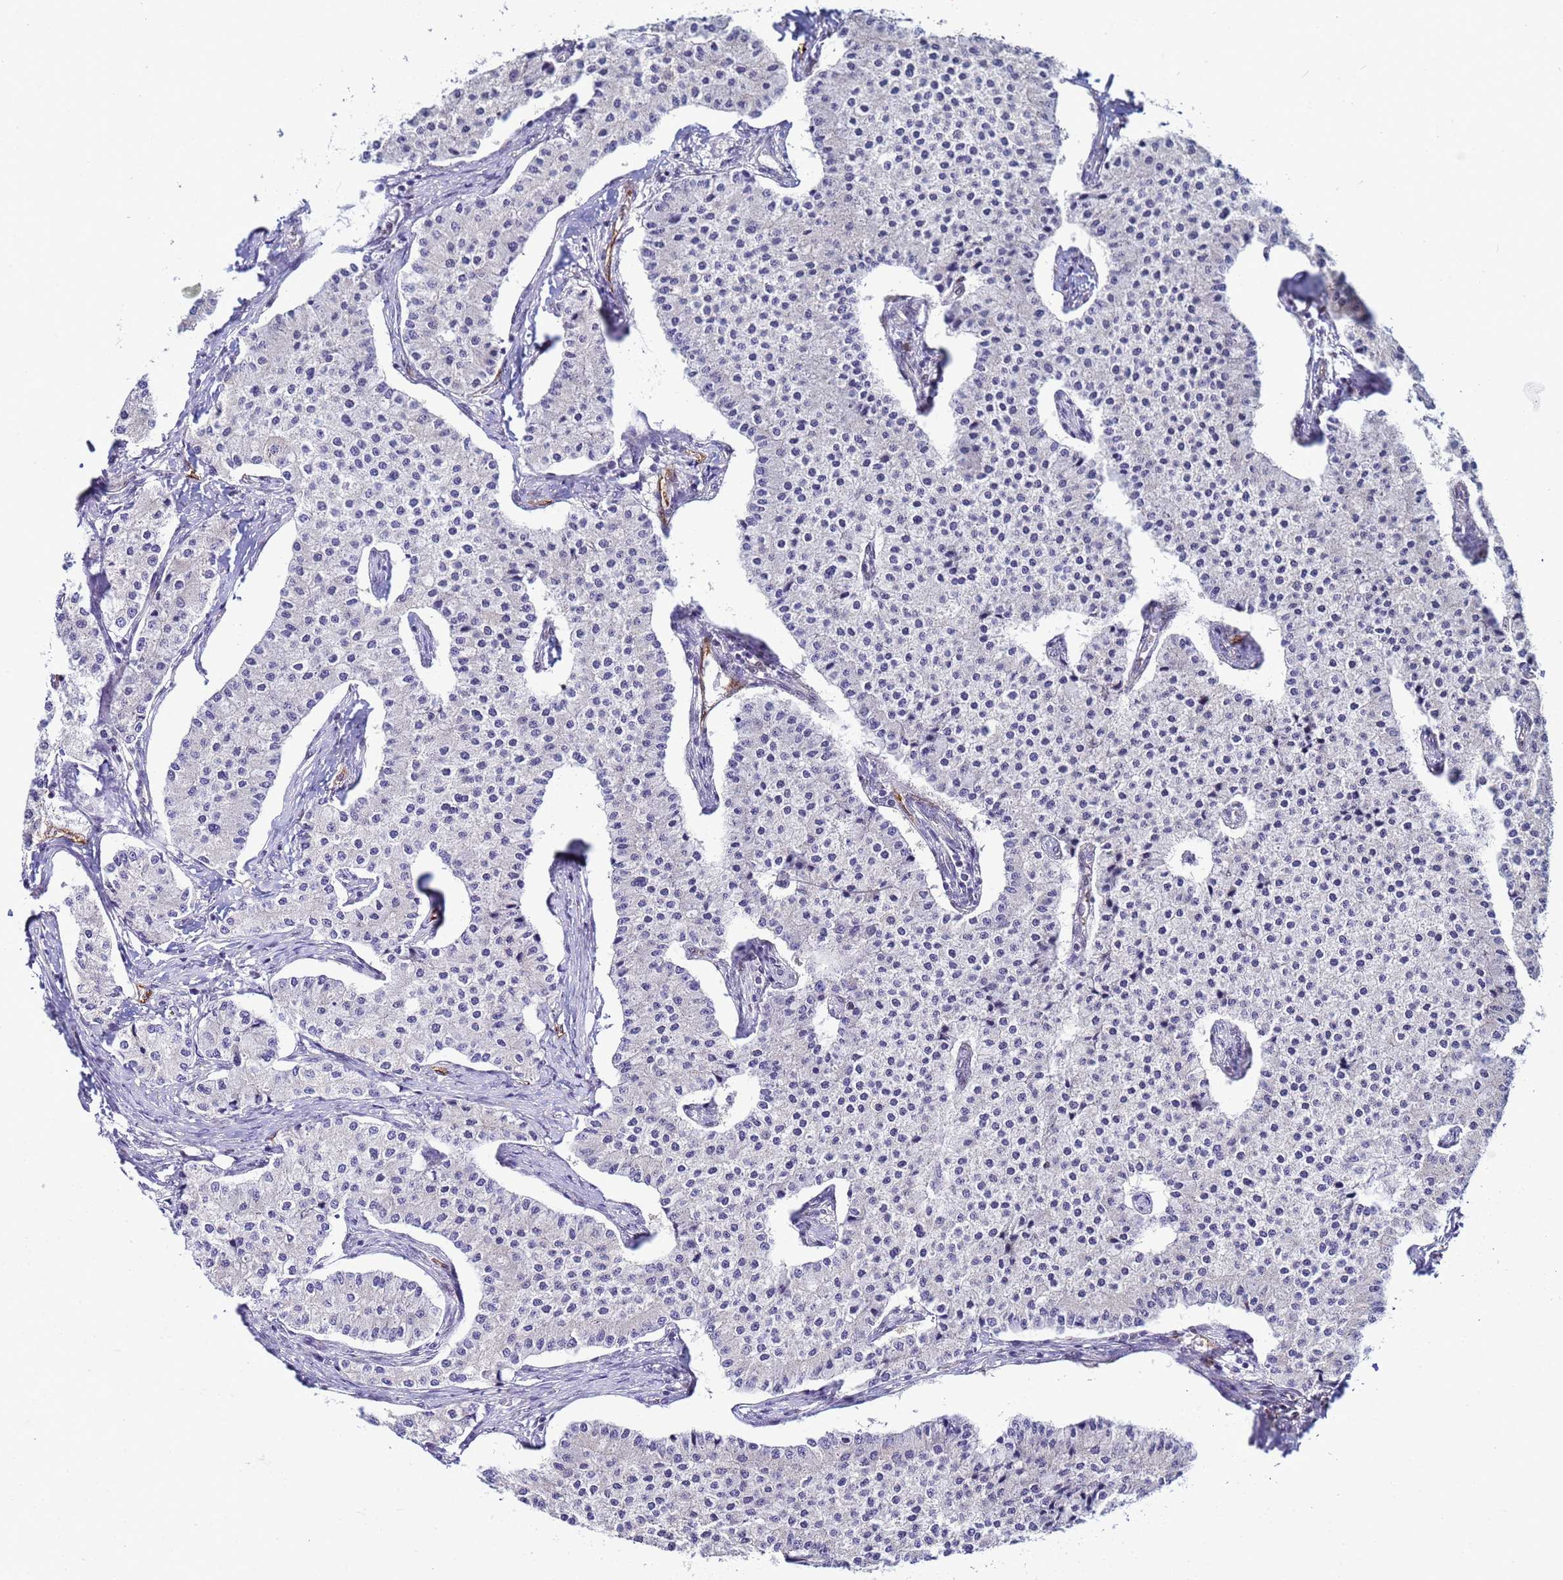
{"staining": {"intensity": "negative", "quantity": "none", "location": "none"}, "tissue": "carcinoid", "cell_type": "Tumor cells", "image_type": "cancer", "snomed": [{"axis": "morphology", "description": "Carcinoid, malignant, NOS"}, {"axis": "topography", "description": "Colon"}], "caption": "IHC of human carcinoid (malignant) demonstrates no expression in tumor cells.", "gene": "SLC25A37", "patient": {"sex": "female", "age": 52}}